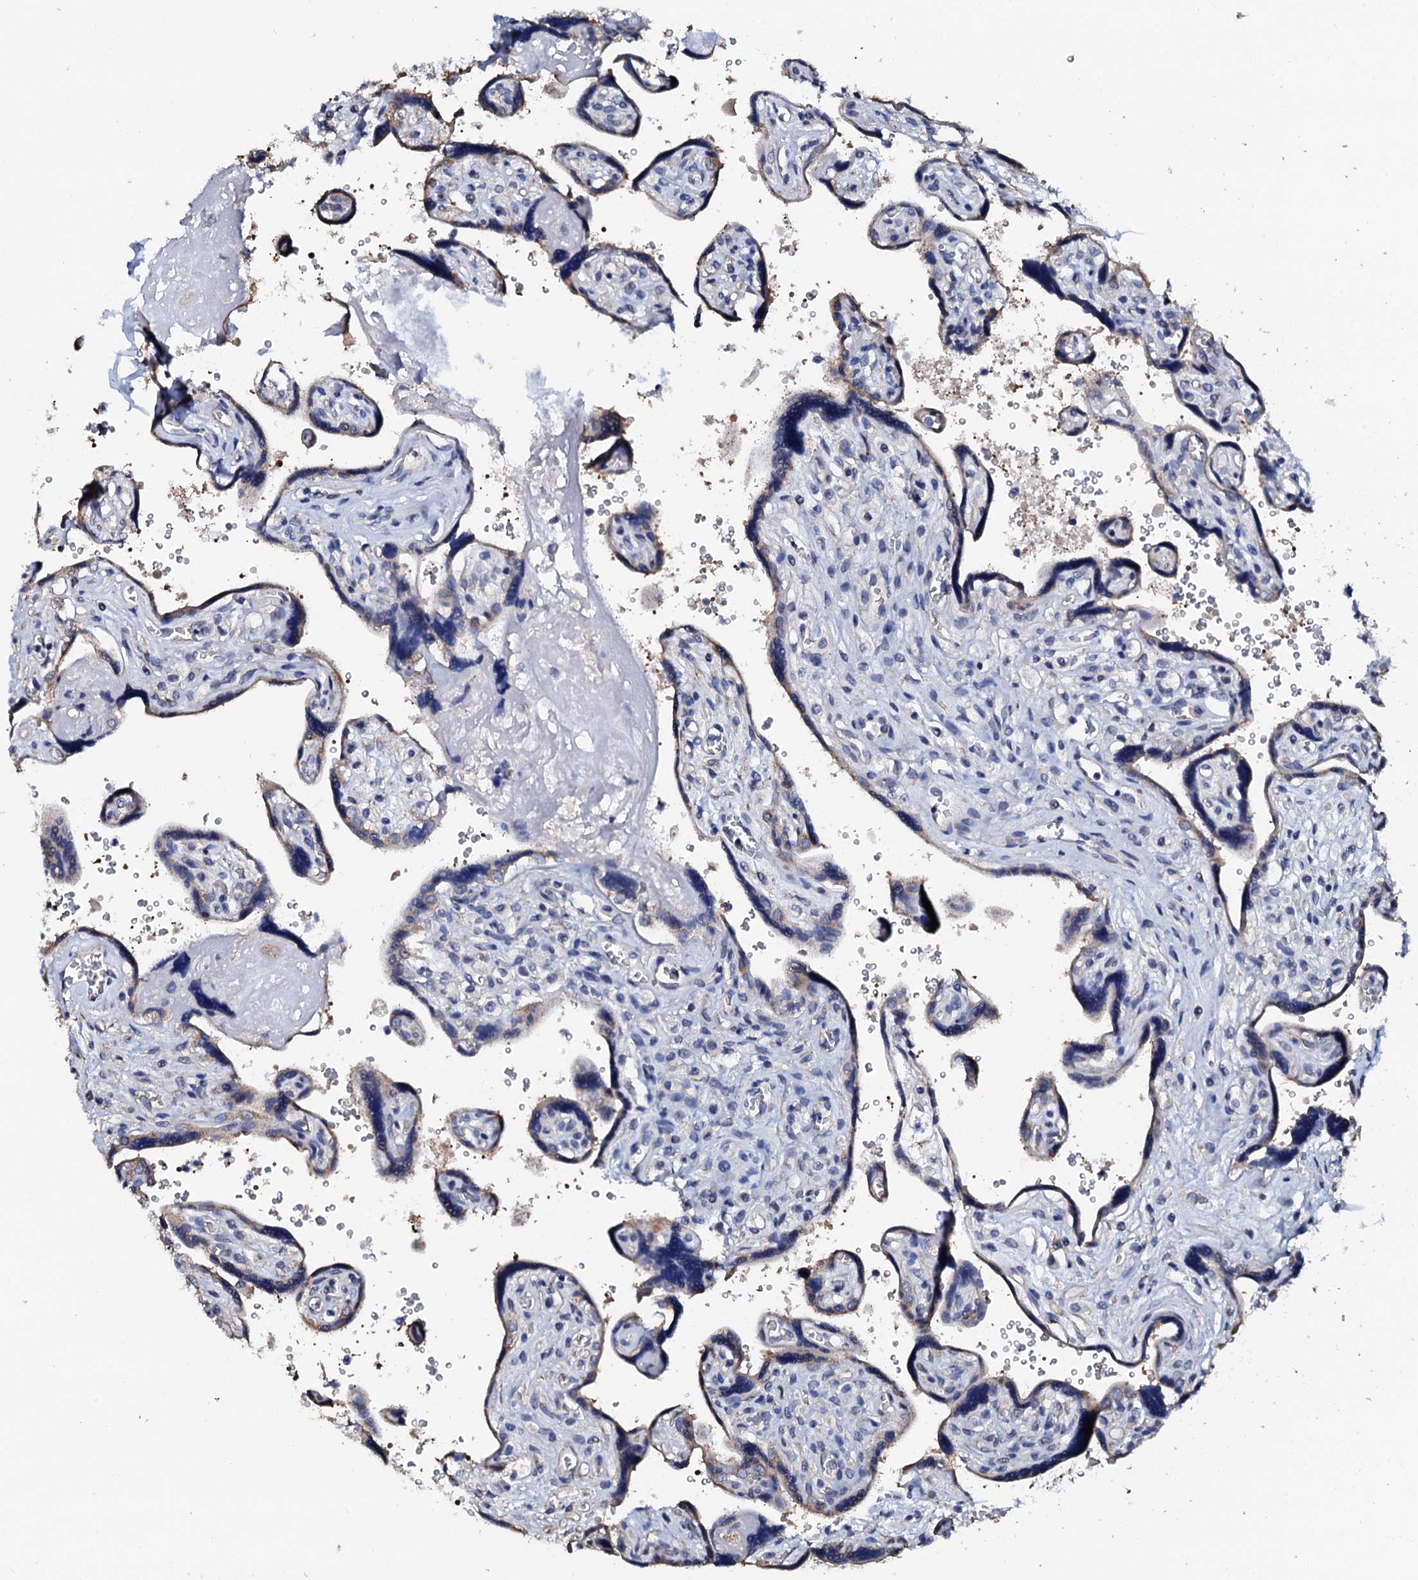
{"staining": {"intensity": "weak", "quantity": ">75%", "location": "cytoplasmic/membranous"}, "tissue": "placenta", "cell_type": "Trophoblastic cells", "image_type": "normal", "snomed": [{"axis": "morphology", "description": "Normal tissue, NOS"}, {"axis": "topography", "description": "Placenta"}], "caption": "Protein expression analysis of normal placenta shows weak cytoplasmic/membranous staining in approximately >75% of trophoblastic cells.", "gene": "AKAP3", "patient": {"sex": "female", "age": 39}}